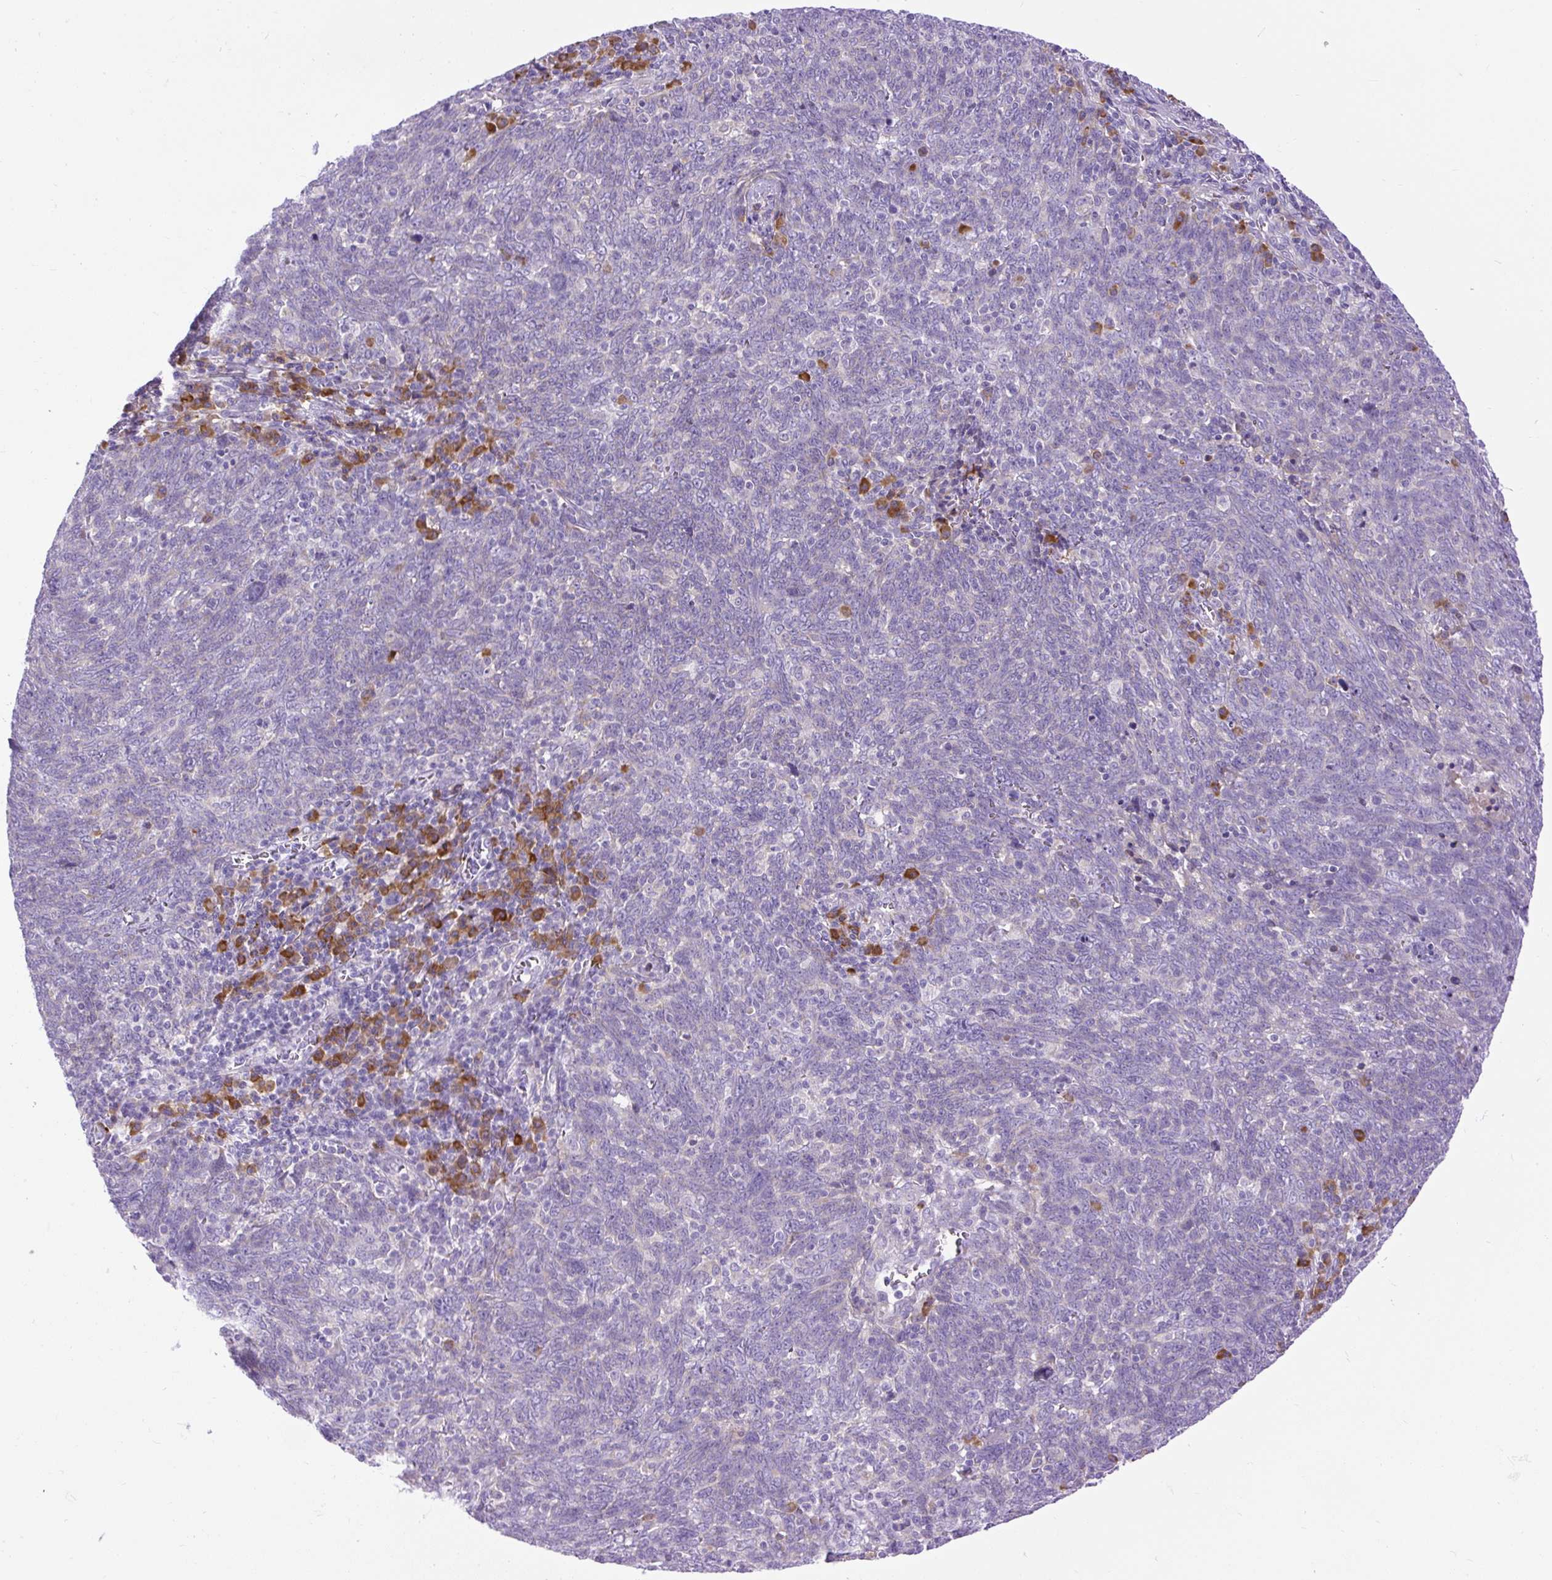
{"staining": {"intensity": "negative", "quantity": "none", "location": "none"}, "tissue": "lung cancer", "cell_type": "Tumor cells", "image_type": "cancer", "snomed": [{"axis": "morphology", "description": "Squamous cell carcinoma, NOS"}, {"axis": "topography", "description": "Lung"}], "caption": "Tumor cells are negative for brown protein staining in lung squamous cell carcinoma. (DAB (3,3'-diaminobenzidine) immunohistochemistry with hematoxylin counter stain).", "gene": "SYBU", "patient": {"sex": "female", "age": 72}}